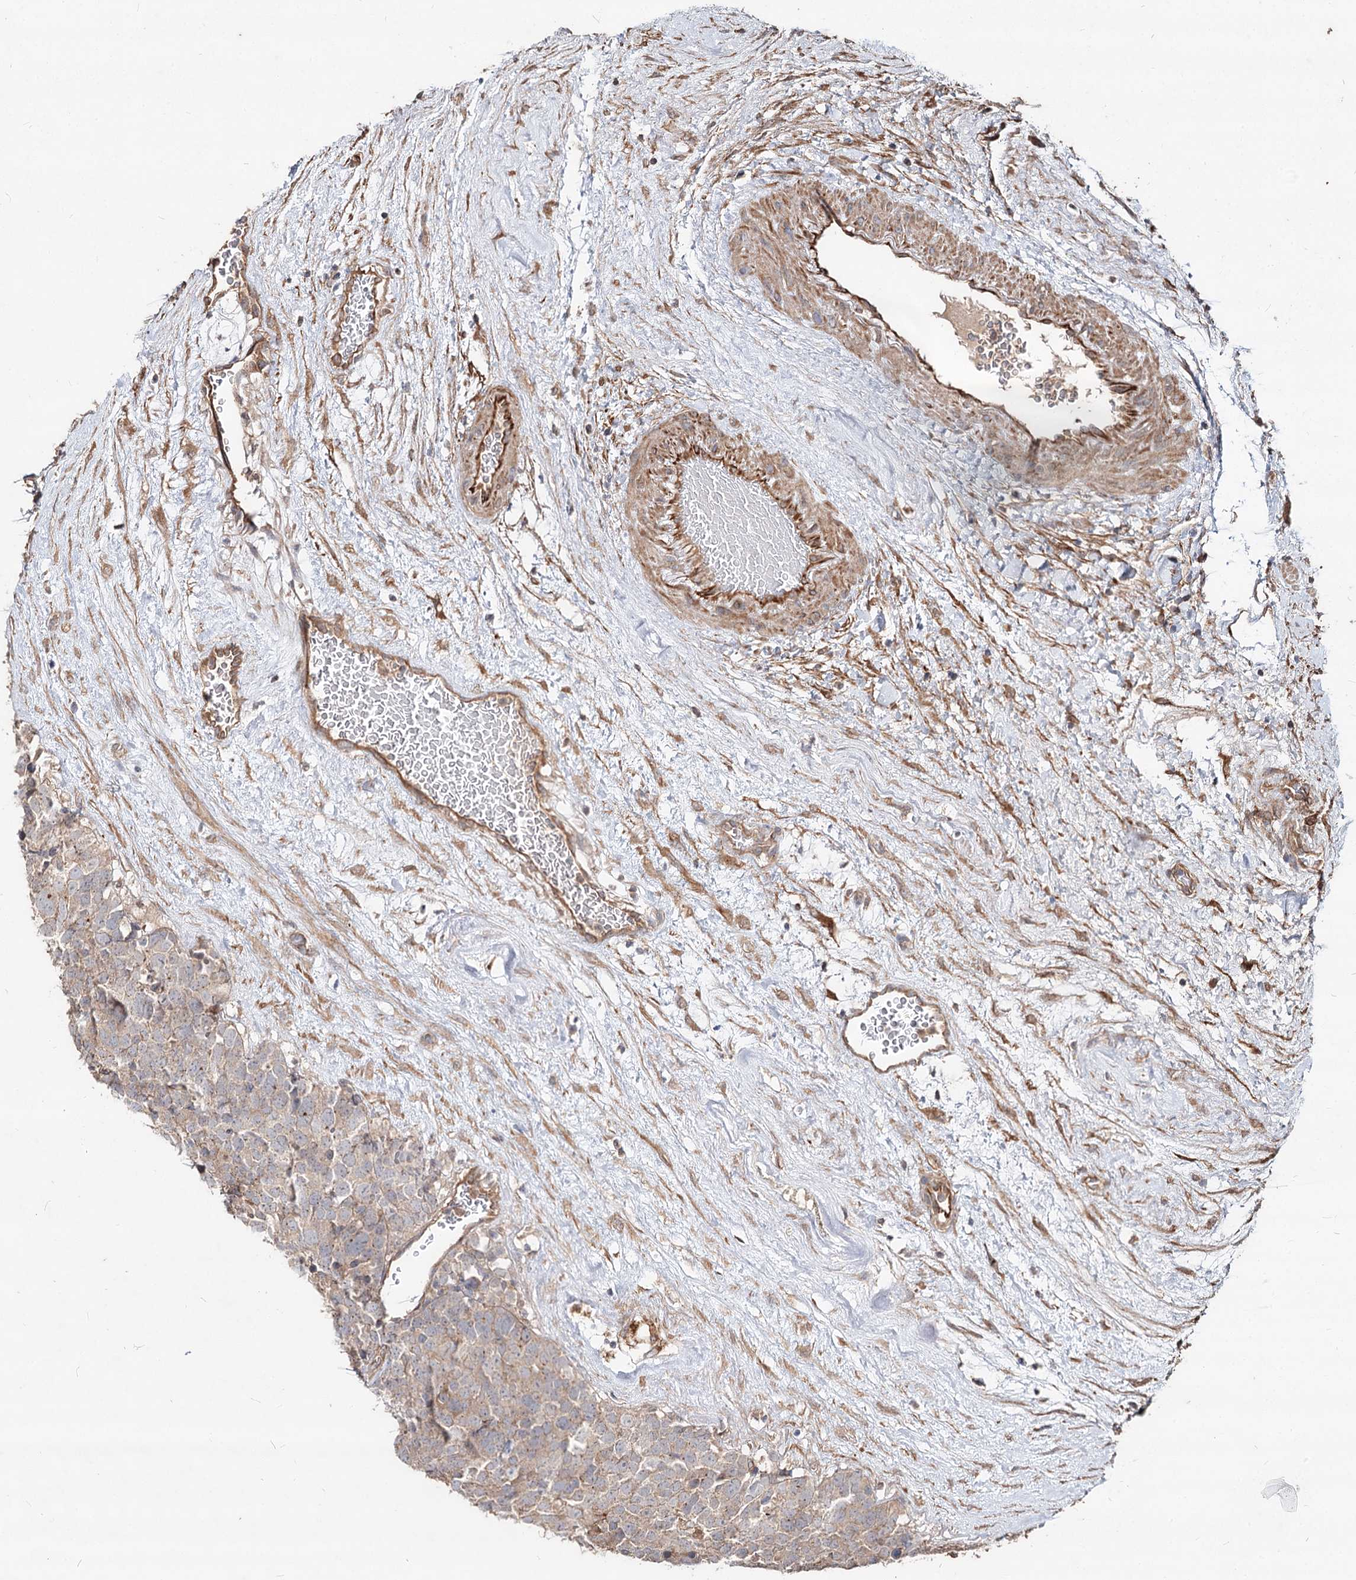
{"staining": {"intensity": "weak", "quantity": "<25%", "location": "cytoplasmic/membranous"}, "tissue": "testis cancer", "cell_type": "Tumor cells", "image_type": "cancer", "snomed": [{"axis": "morphology", "description": "Seminoma, NOS"}, {"axis": "topography", "description": "Testis"}], "caption": "This is an immunohistochemistry micrograph of human testis cancer. There is no positivity in tumor cells.", "gene": "SPART", "patient": {"sex": "male", "age": 71}}